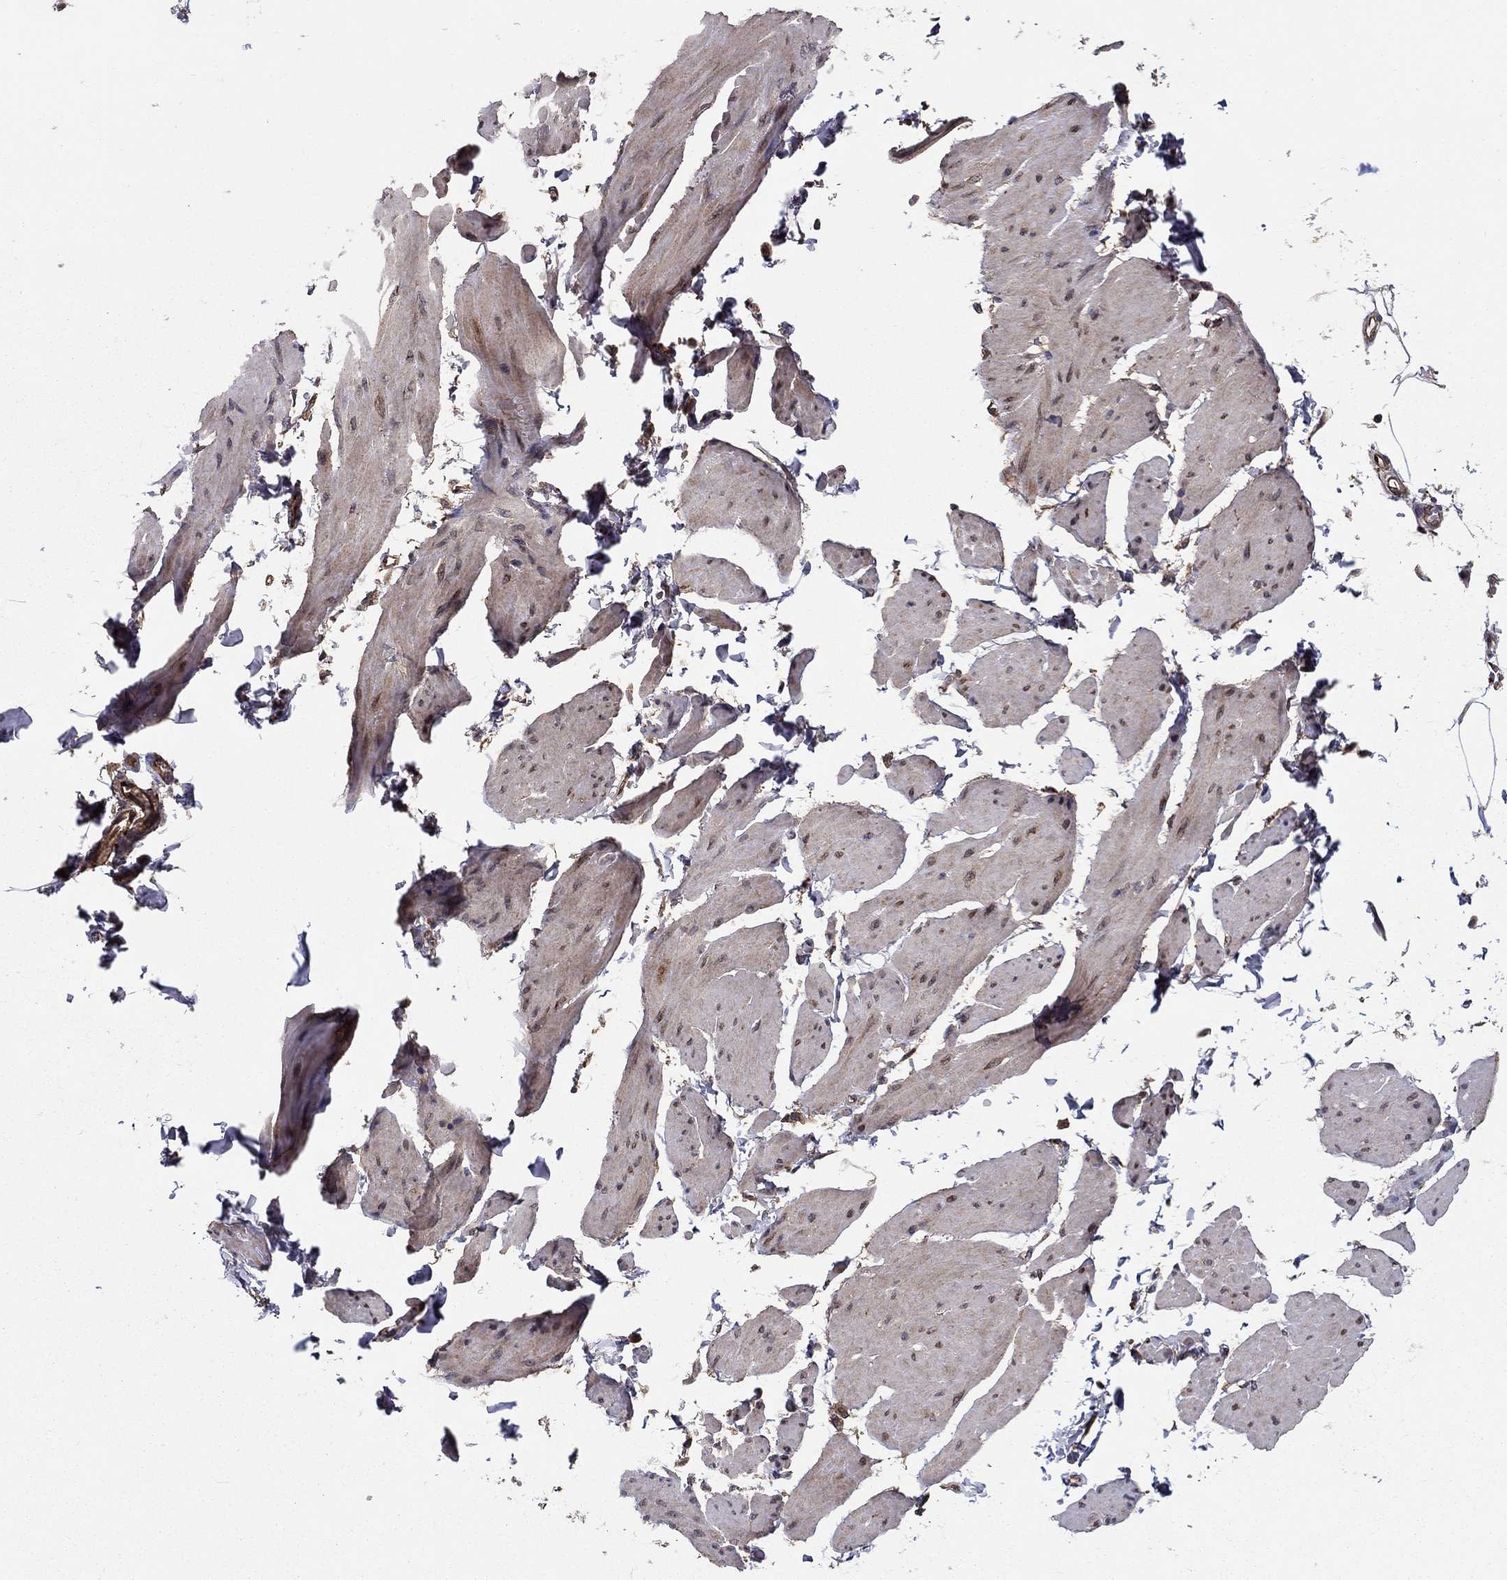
{"staining": {"intensity": "weak", "quantity": "25%-75%", "location": "cytoplasmic/membranous,nuclear"}, "tissue": "smooth muscle", "cell_type": "Smooth muscle cells", "image_type": "normal", "snomed": [{"axis": "morphology", "description": "Normal tissue, NOS"}, {"axis": "topography", "description": "Adipose tissue"}, {"axis": "topography", "description": "Smooth muscle"}, {"axis": "topography", "description": "Peripheral nerve tissue"}], "caption": "DAB immunohistochemical staining of normal human smooth muscle reveals weak cytoplasmic/membranous,nuclear protein positivity in approximately 25%-75% of smooth muscle cells.", "gene": "BMERB1", "patient": {"sex": "male", "age": 83}}